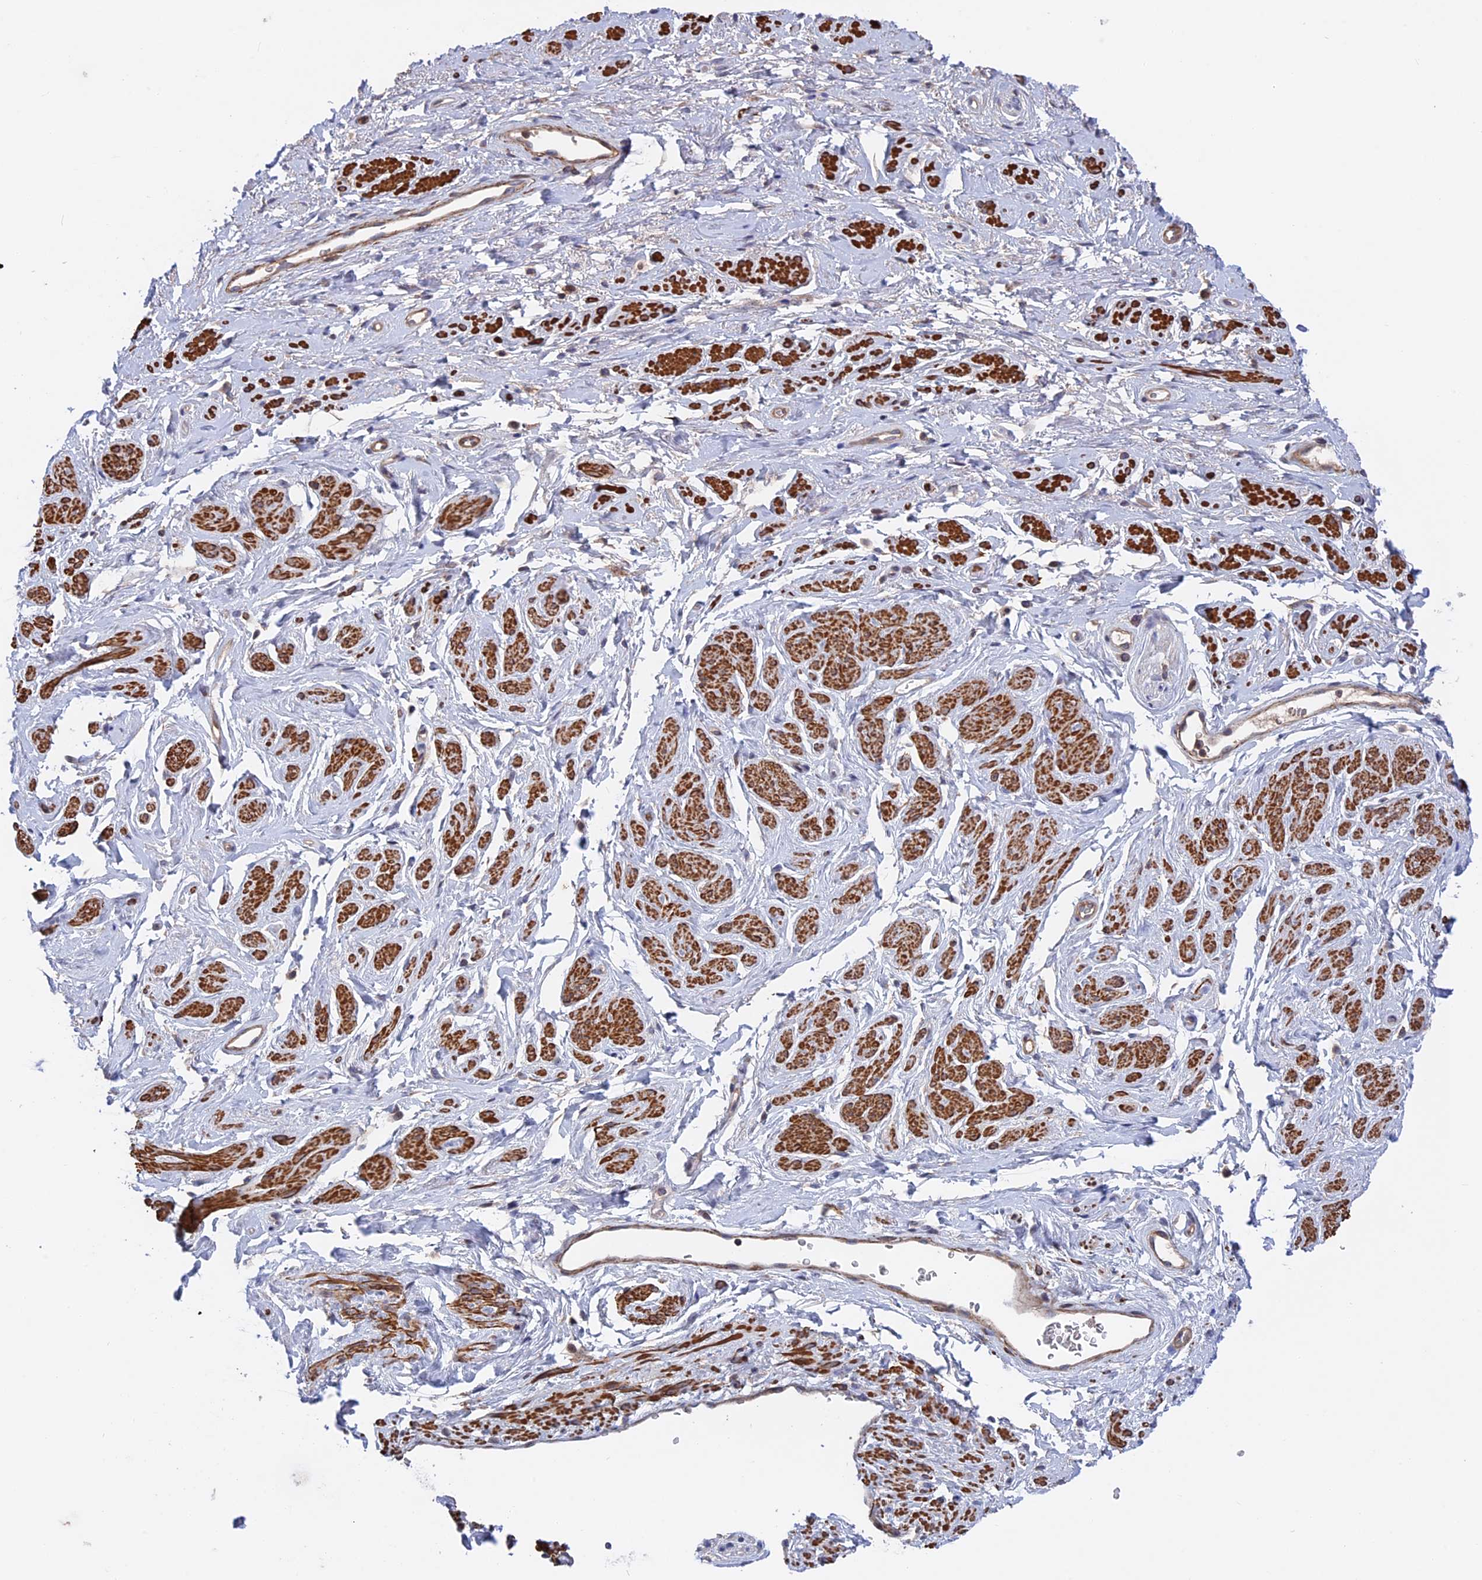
{"staining": {"intensity": "negative", "quantity": "none", "location": "none"}, "tissue": "adipose tissue", "cell_type": "Adipocytes", "image_type": "normal", "snomed": [{"axis": "morphology", "description": "Normal tissue, NOS"}, {"axis": "morphology", "description": "Adenocarcinoma, NOS"}, {"axis": "topography", "description": "Rectum"}, {"axis": "topography", "description": "Vagina"}, {"axis": "topography", "description": "Peripheral nerve tissue"}], "caption": "Histopathology image shows no significant protein positivity in adipocytes of normal adipose tissue.", "gene": "LYPD5", "patient": {"sex": "female", "age": 71}}